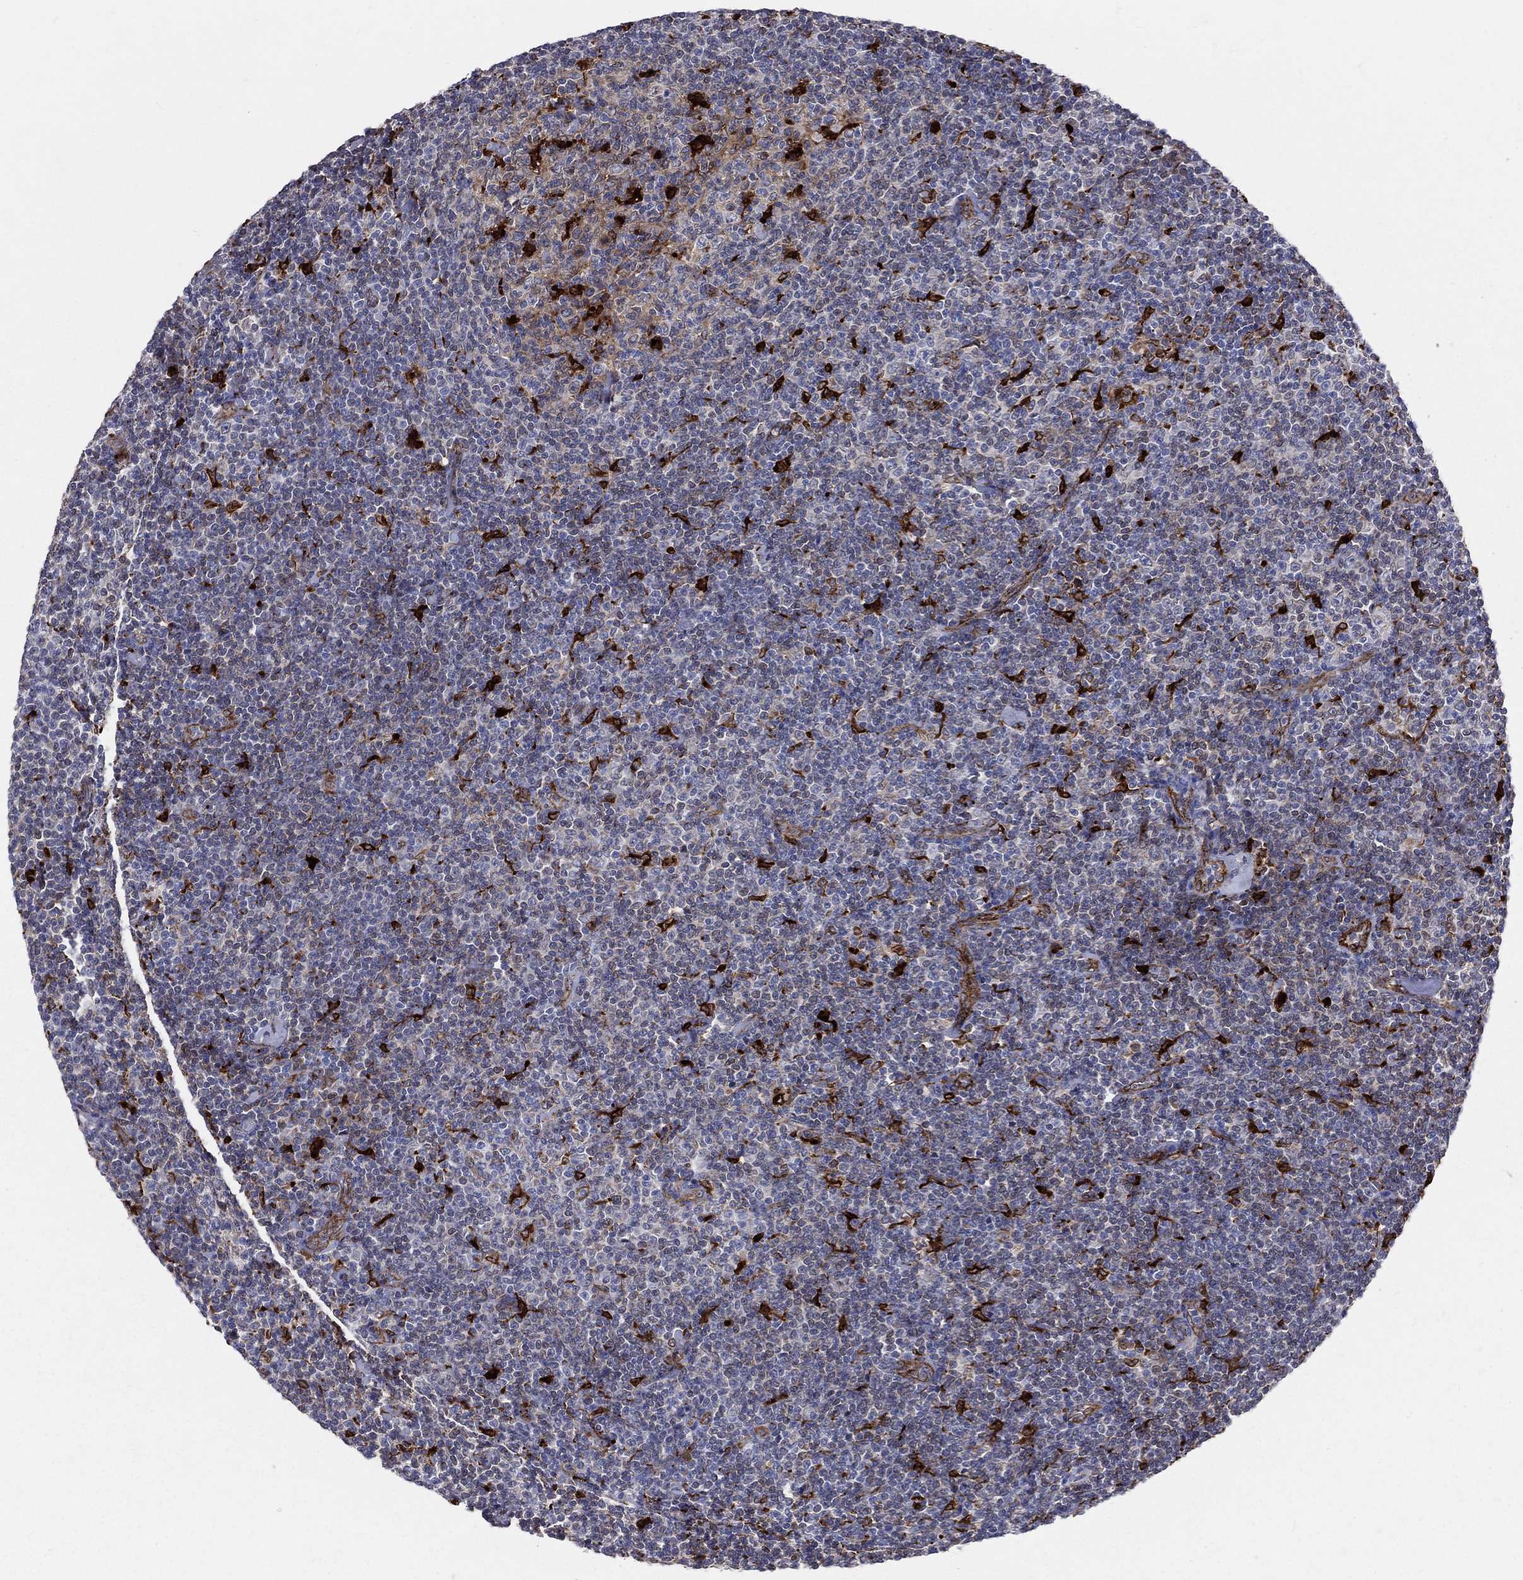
{"staining": {"intensity": "strong", "quantity": "<25%", "location": "cytoplasmic/membranous"}, "tissue": "lymphoma", "cell_type": "Tumor cells", "image_type": "cancer", "snomed": [{"axis": "morphology", "description": "Malignant lymphoma, non-Hodgkin's type, Low grade"}, {"axis": "topography", "description": "Lymph node"}], "caption": "Immunohistochemistry micrograph of neoplastic tissue: low-grade malignant lymphoma, non-Hodgkin's type stained using immunohistochemistry demonstrates medium levels of strong protein expression localized specifically in the cytoplasmic/membranous of tumor cells, appearing as a cytoplasmic/membranous brown color.", "gene": "CD74", "patient": {"sex": "male", "age": 81}}